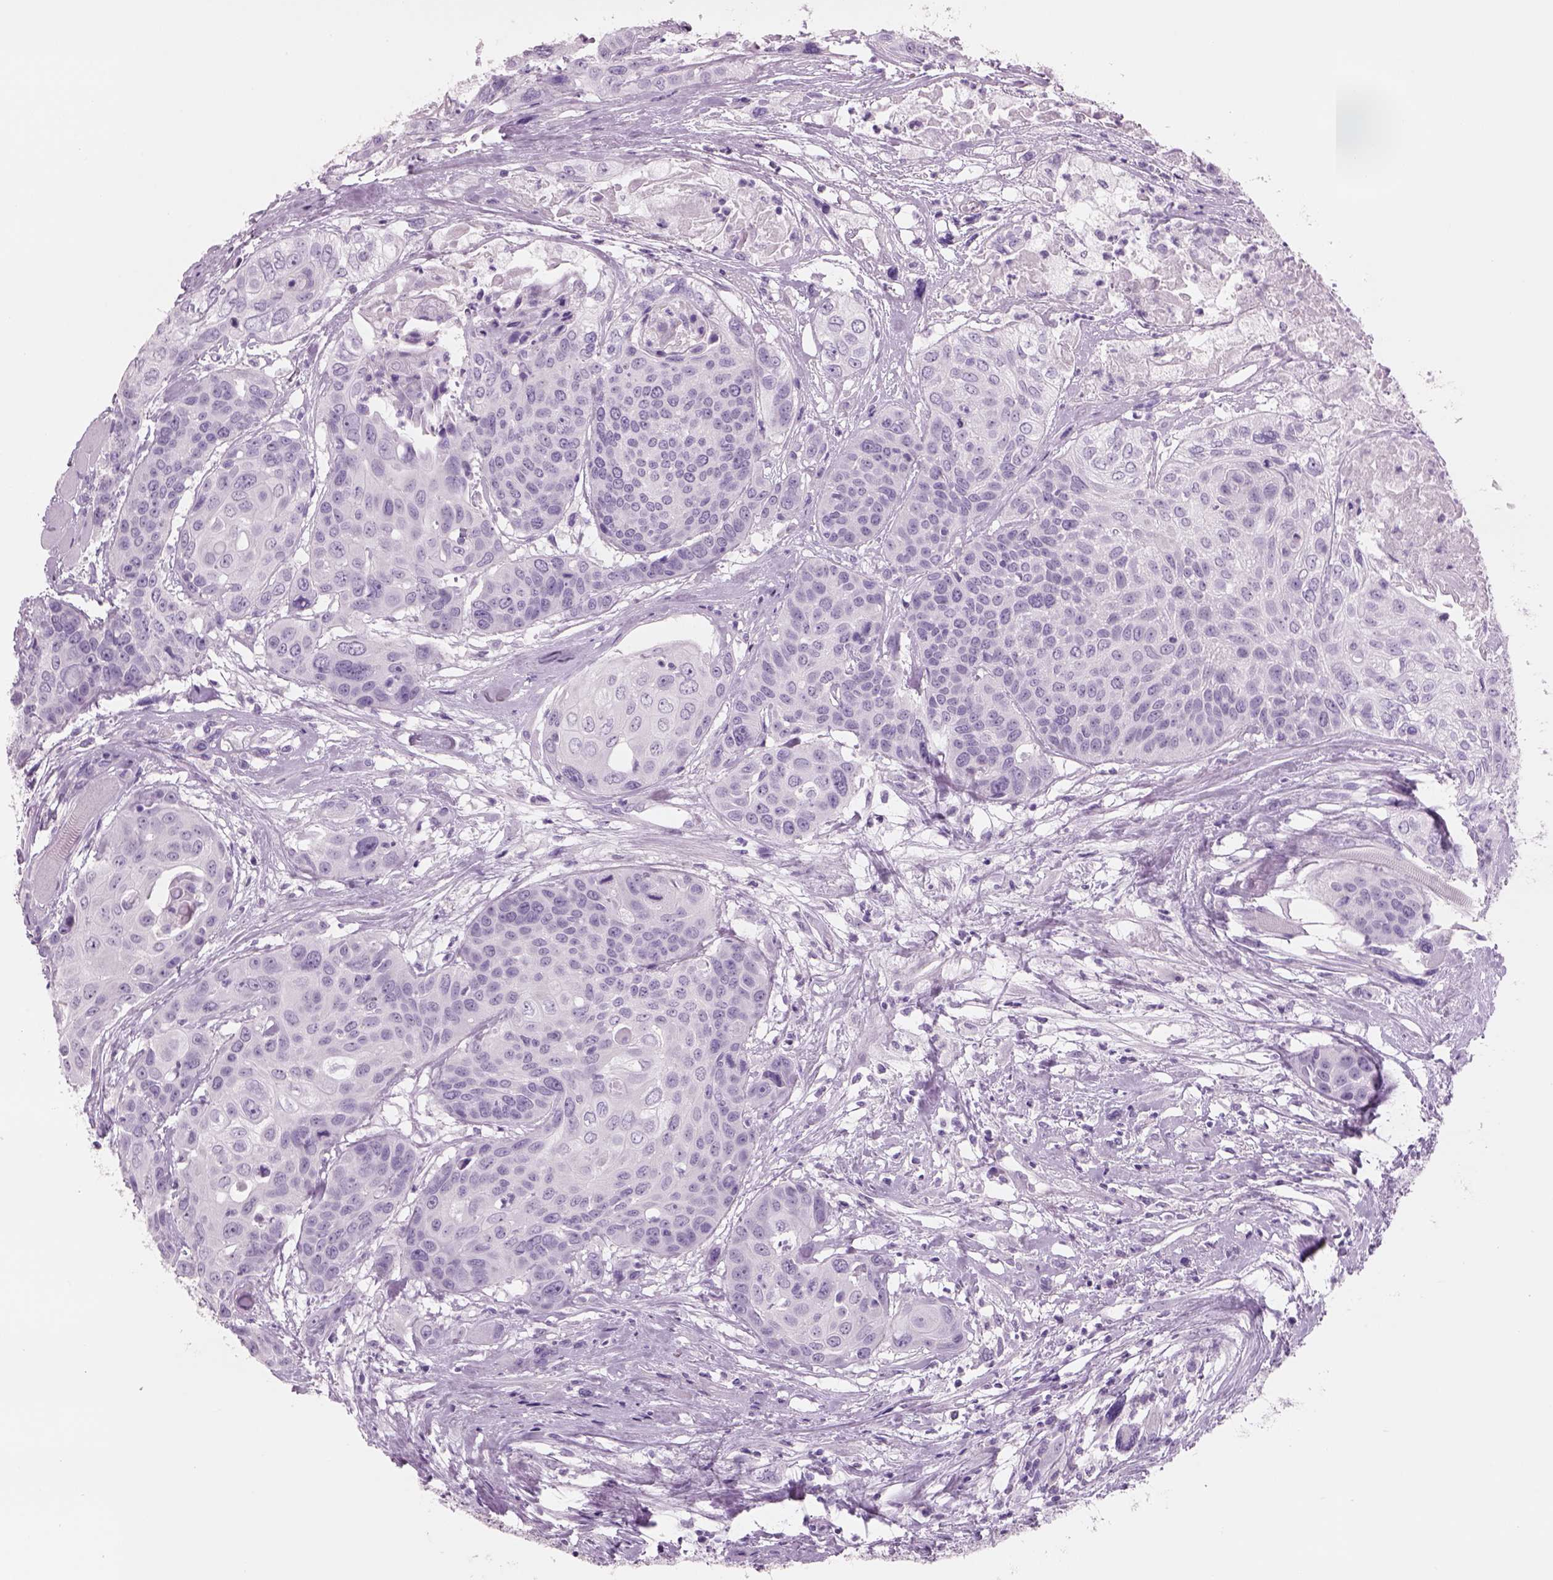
{"staining": {"intensity": "negative", "quantity": "none", "location": "none"}, "tissue": "head and neck cancer", "cell_type": "Tumor cells", "image_type": "cancer", "snomed": [{"axis": "morphology", "description": "Squamous cell carcinoma, NOS"}, {"axis": "topography", "description": "Oral tissue"}, {"axis": "topography", "description": "Head-Neck"}], "caption": "This is a micrograph of IHC staining of head and neck cancer (squamous cell carcinoma), which shows no expression in tumor cells.", "gene": "RHO", "patient": {"sex": "male", "age": 56}}